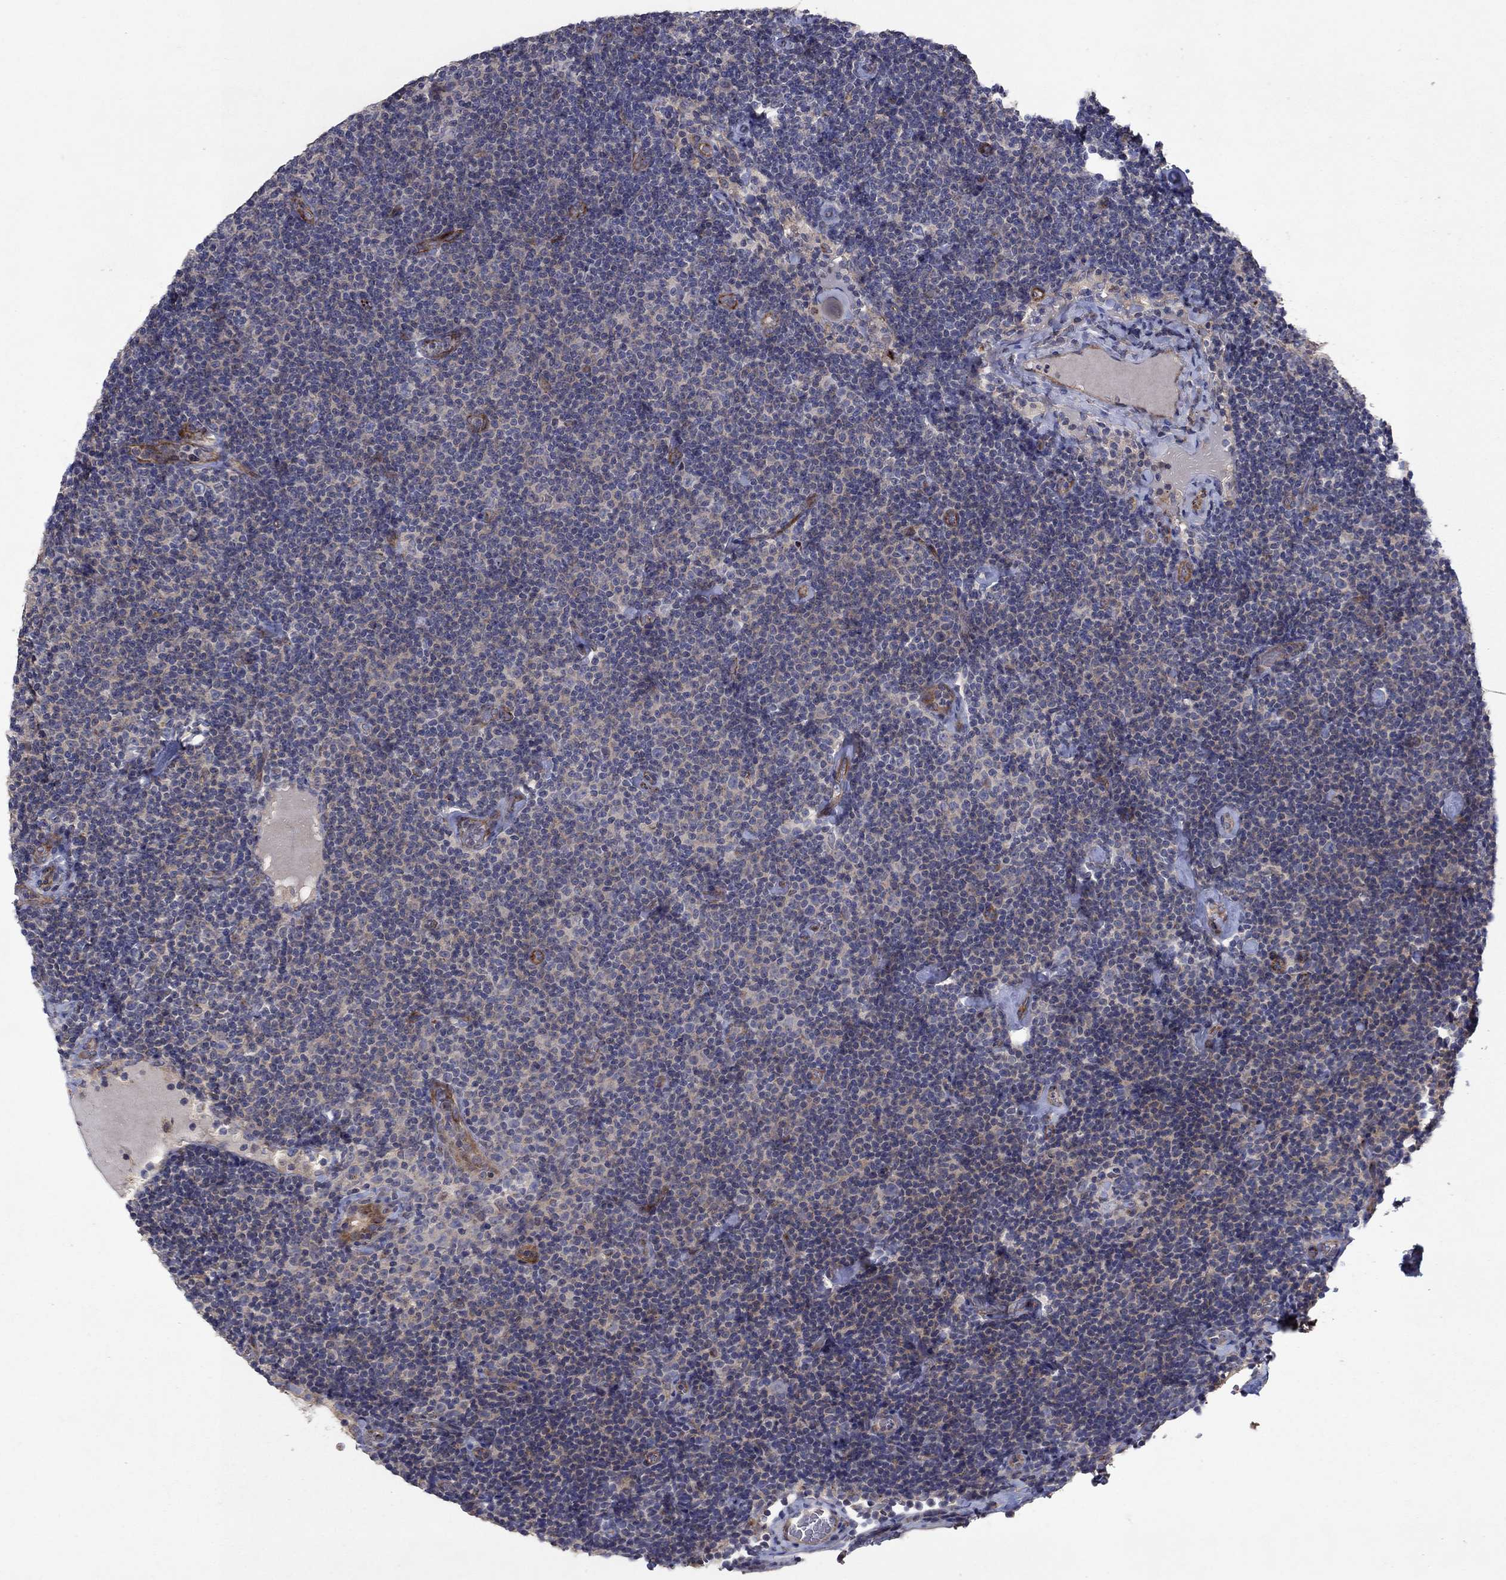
{"staining": {"intensity": "weak", "quantity": "25%-75%", "location": "cytoplasmic/membranous"}, "tissue": "lymphoma", "cell_type": "Tumor cells", "image_type": "cancer", "snomed": [{"axis": "morphology", "description": "Malignant lymphoma, non-Hodgkin's type, Low grade"}, {"axis": "topography", "description": "Lymph node"}], "caption": "Immunohistochemistry (IHC) staining of low-grade malignant lymphoma, non-Hodgkin's type, which demonstrates low levels of weak cytoplasmic/membranous expression in approximately 25%-75% of tumor cells indicating weak cytoplasmic/membranous protein expression. The staining was performed using DAB (brown) for protein detection and nuclei were counterstained in hematoxylin (blue).", "gene": "FRG1", "patient": {"sex": "male", "age": 81}}